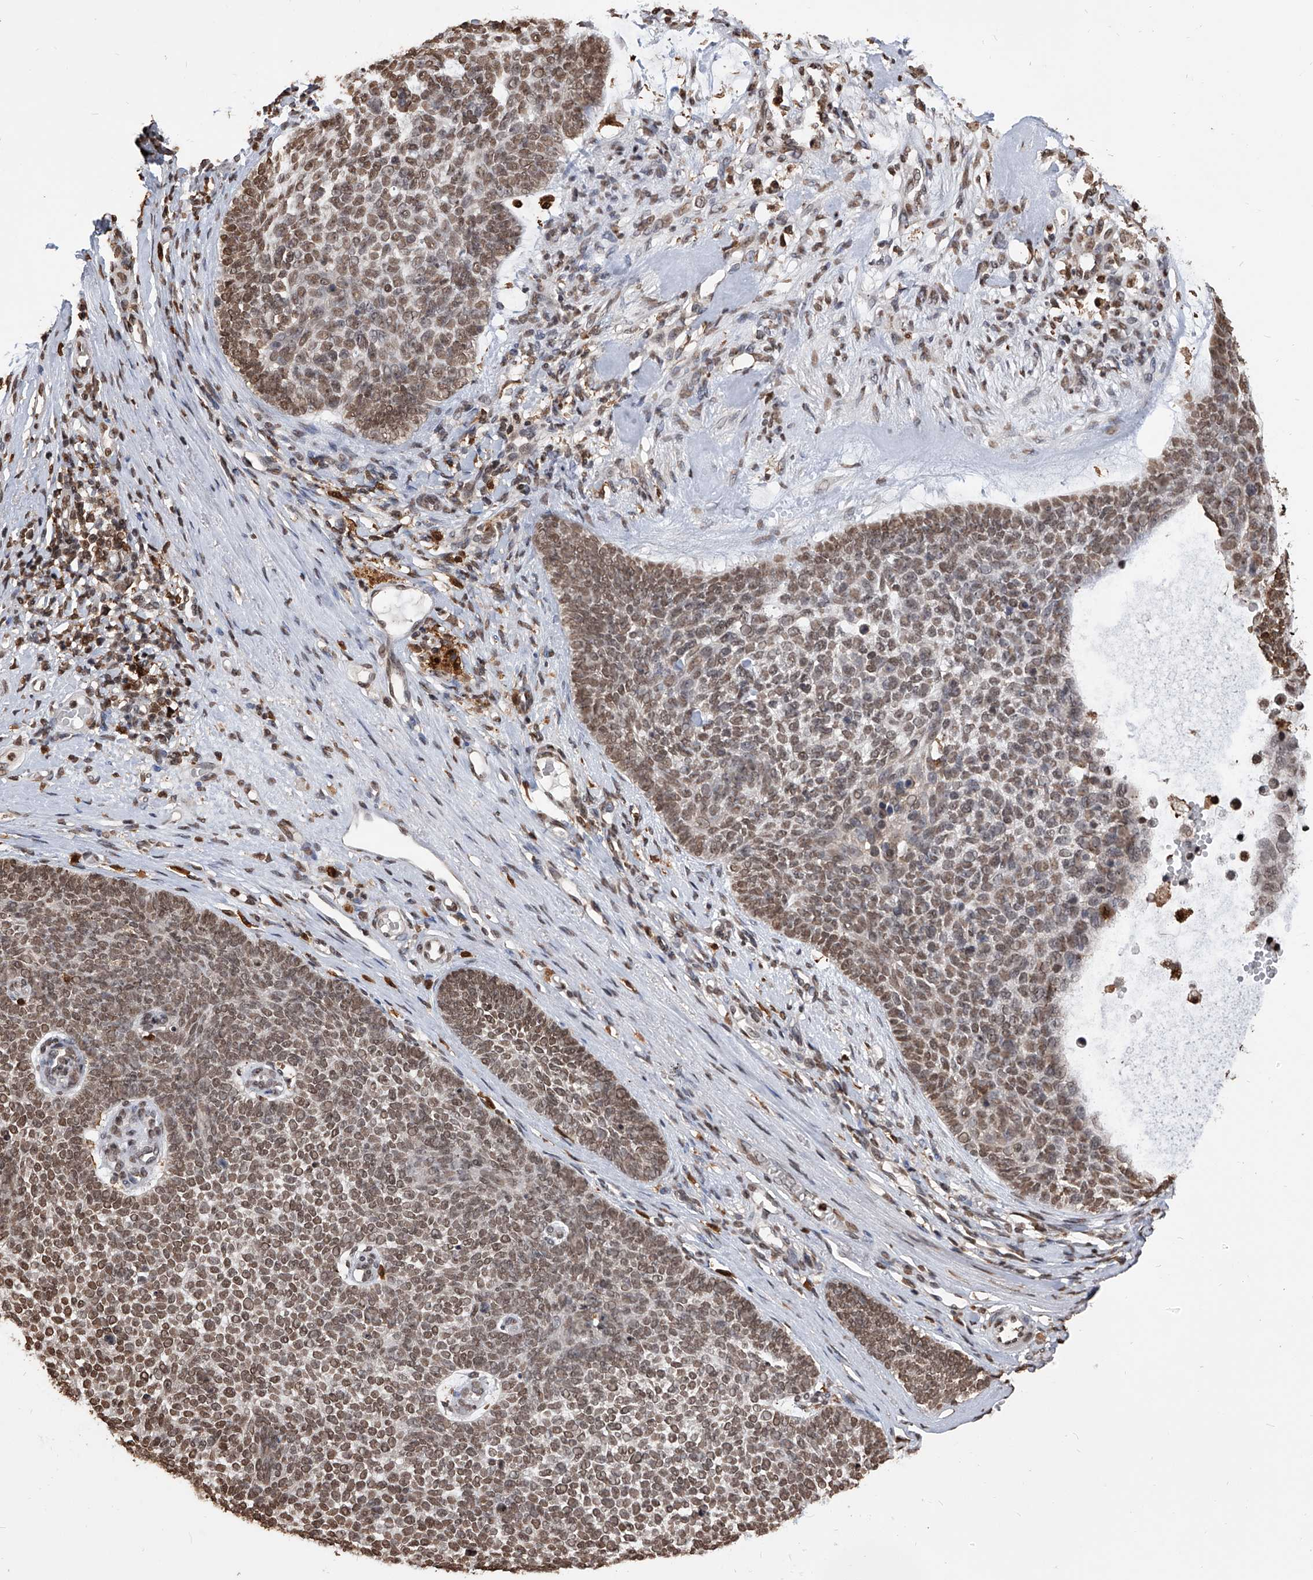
{"staining": {"intensity": "moderate", "quantity": ">75%", "location": "nuclear"}, "tissue": "skin cancer", "cell_type": "Tumor cells", "image_type": "cancer", "snomed": [{"axis": "morphology", "description": "Basal cell carcinoma"}, {"axis": "topography", "description": "Skin"}], "caption": "Protein analysis of skin cancer tissue exhibits moderate nuclear expression in about >75% of tumor cells. The staining is performed using DAB (3,3'-diaminobenzidine) brown chromogen to label protein expression. The nuclei are counter-stained blue using hematoxylin.", "gene": "CFAP410", "patient": {"sex": "female", "age": 81}}